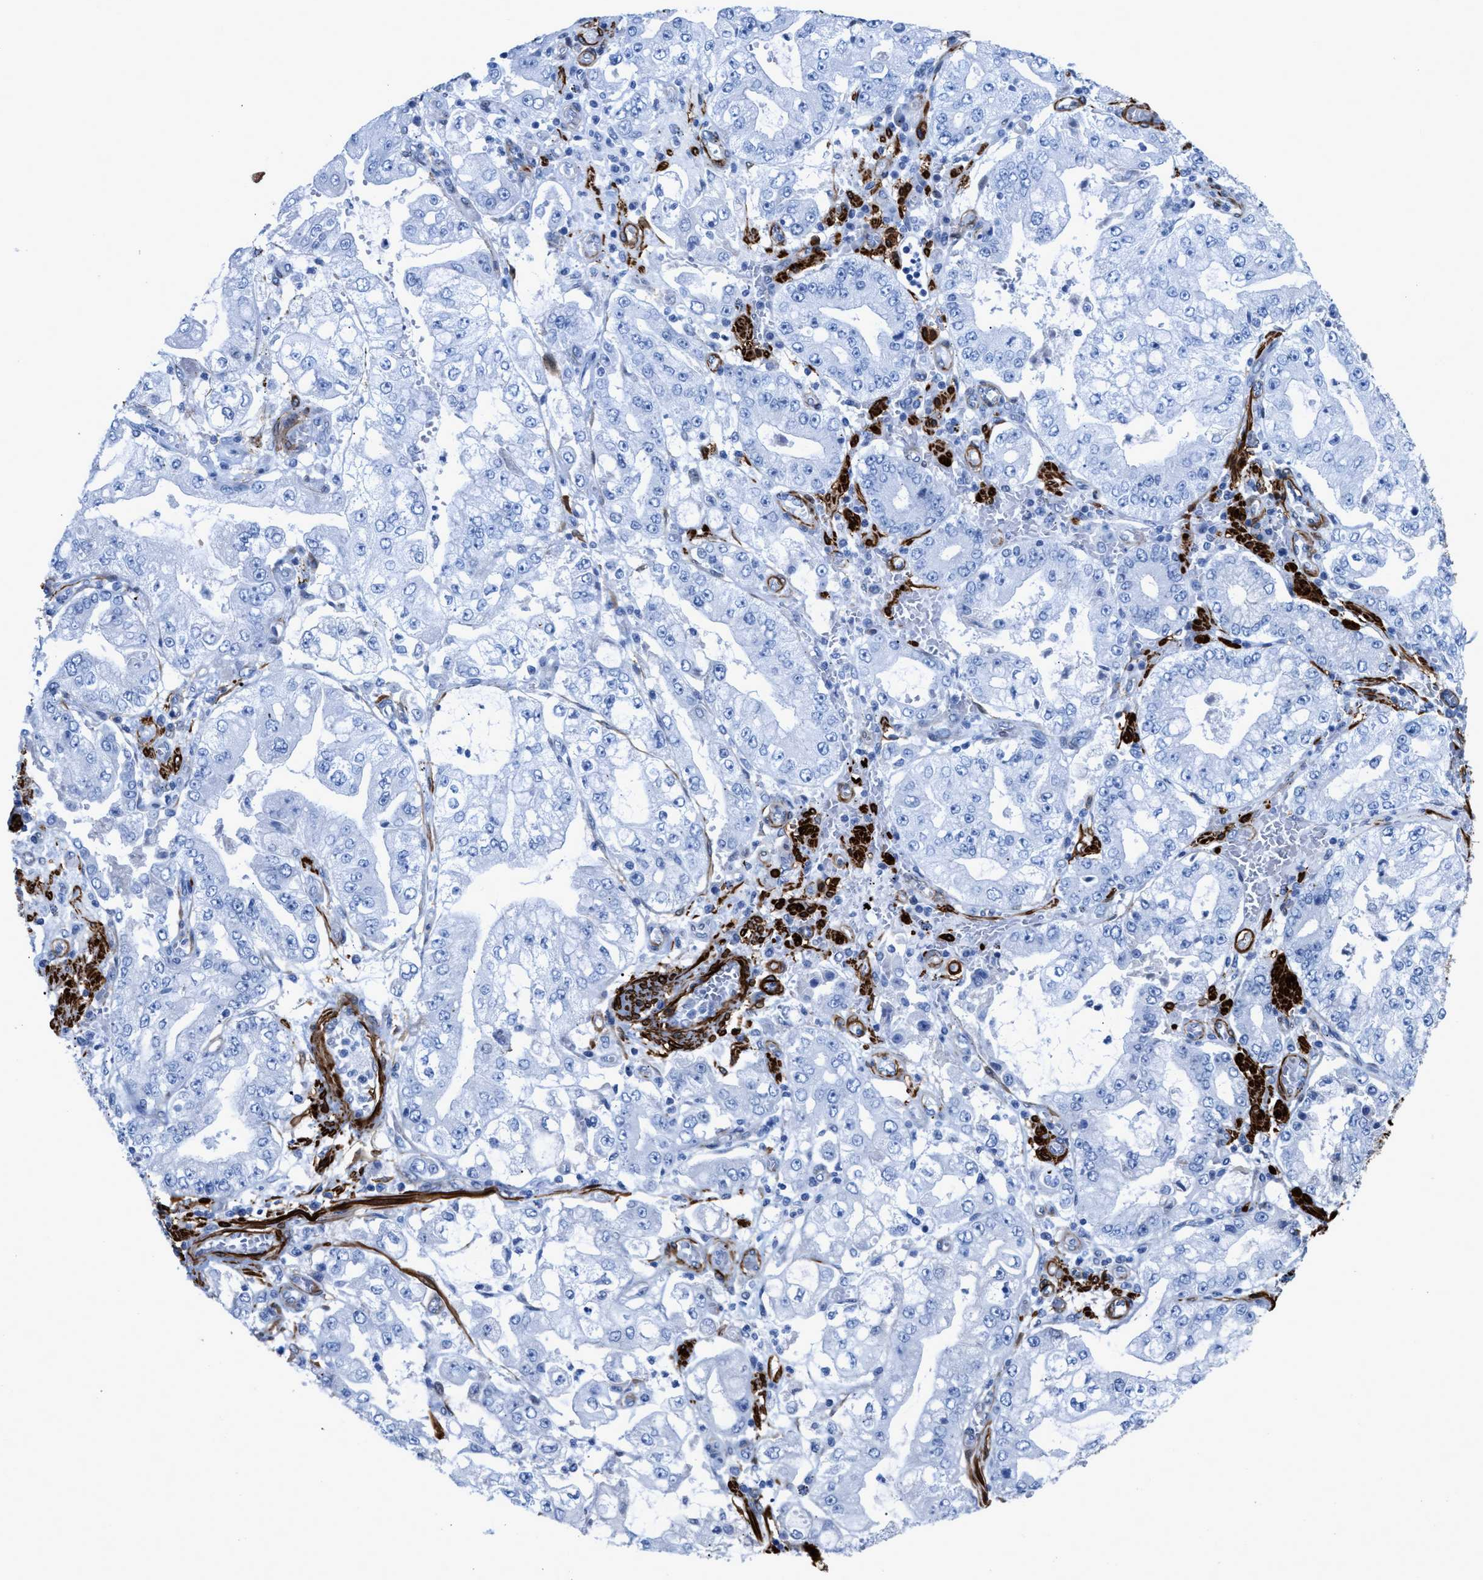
{"staining": {"intensity": "negative", "quantity": "none", "location": "none"}, "tissue": "stomach cancer", "cell_type": "Tumor cells", "image_type": "cancer", "snomed": [{"axis": "morphology", "description": "Adenocarcinoma, NOS"}, {"axis": "topography", "description": "Stomach"}], "caption": "Tumor cells are negative for protein expression in human stomach cancer (adenocarcinoma).", "gene": "TAGLN", "patient": {"sex": "male", "age": 76}}